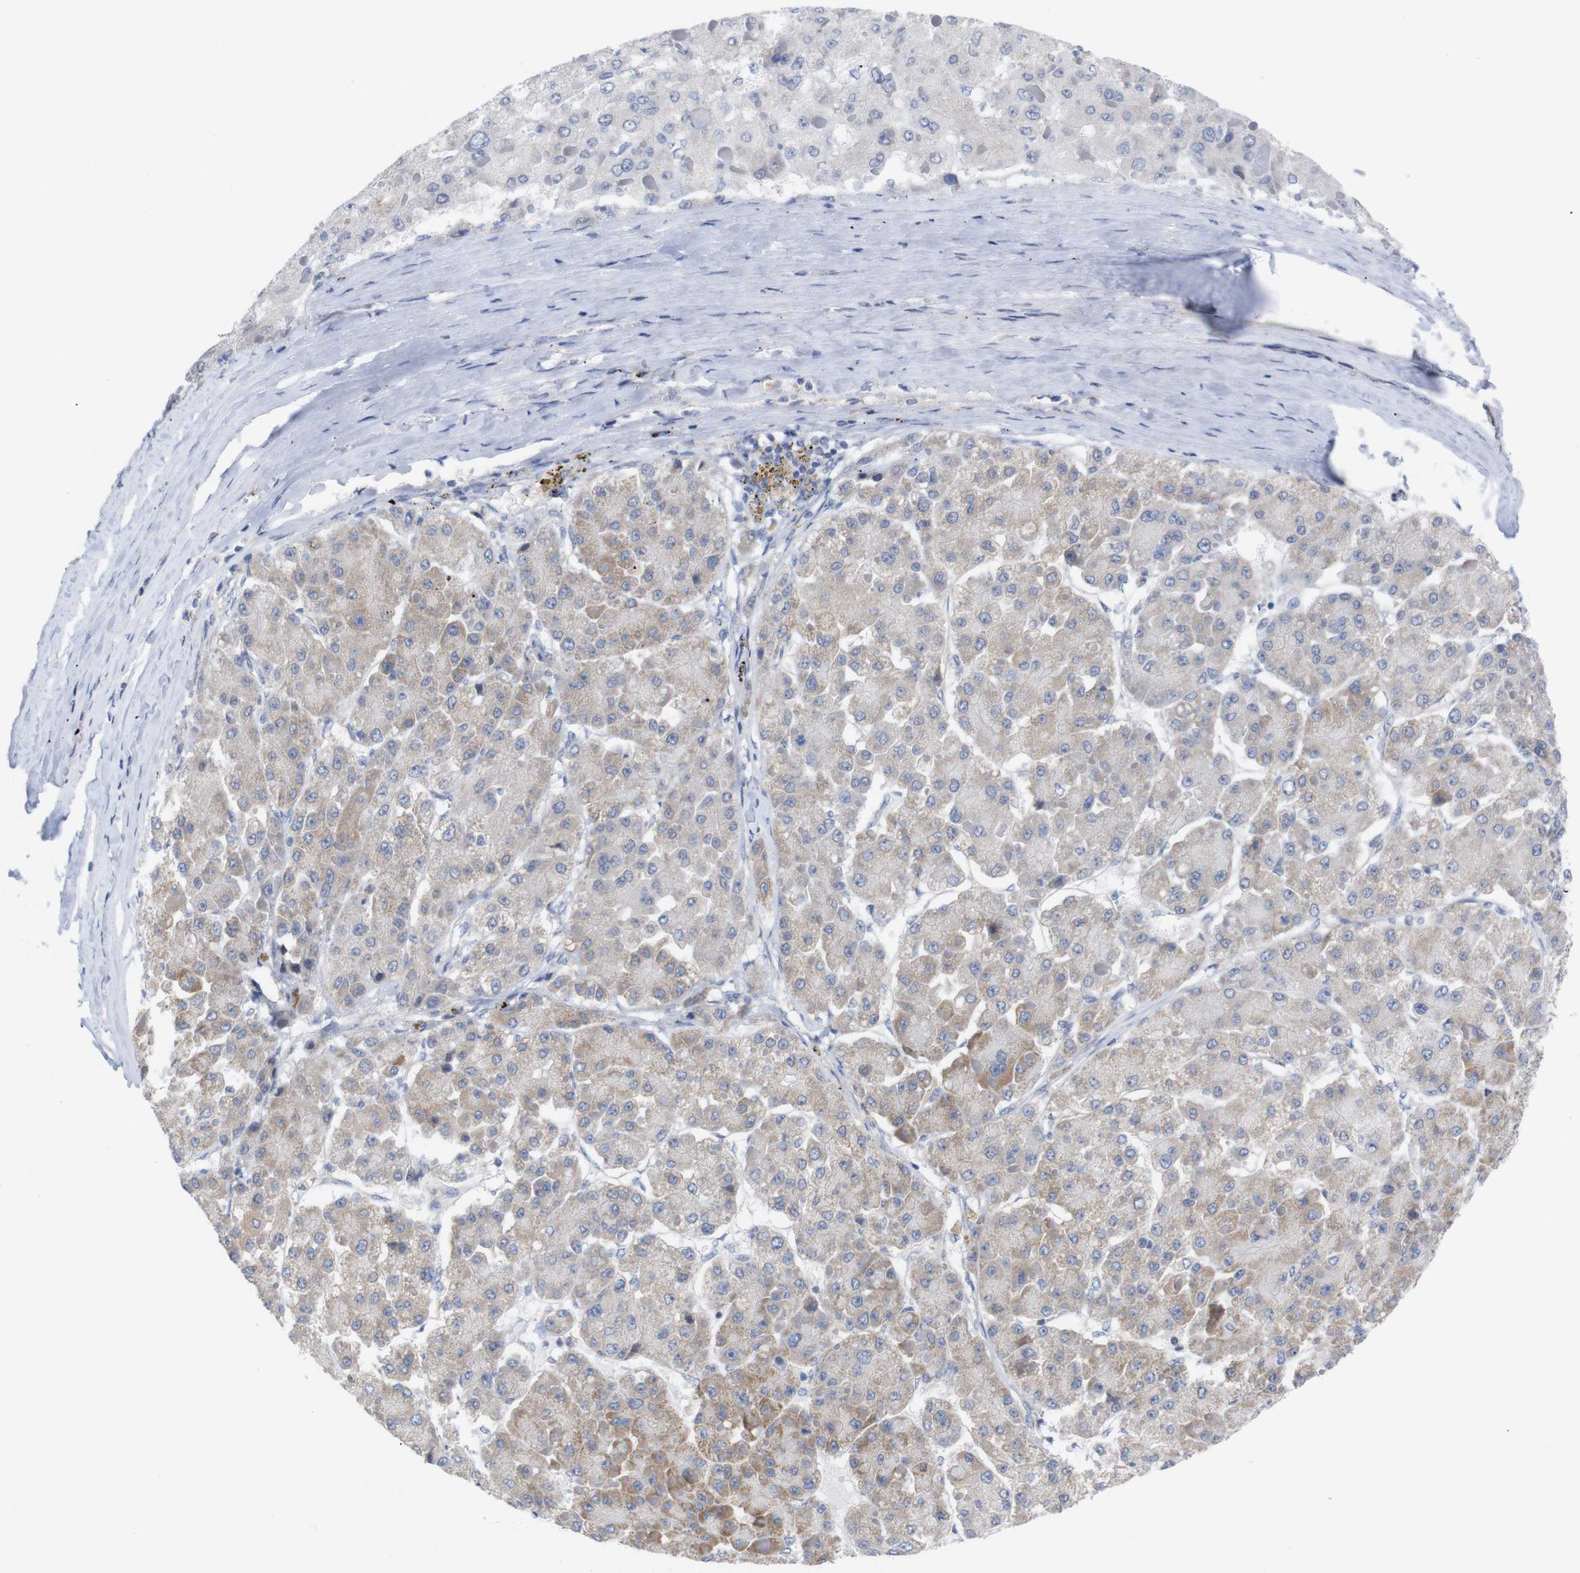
{"staining": {"intensity": "weak", "quantity": "25%-75%", "location": "cytoplasmic/membranous"}, "tissue": "liver cancer", "cell_type": "Tumor cells", "image_type": "cancer", "snomed": [{"axis": "morphology", "description": "Carcinoma, Hepatocellular, NOS"}, {"axis": "topography", "description": "Liver"}], "caption": "Liver cancer tissue displays weak cytoplasmic/membranous staining in about 25%-75% of tumor cells", "gene": "USH1C", "patient": {"sex": "female", "age": 73}}